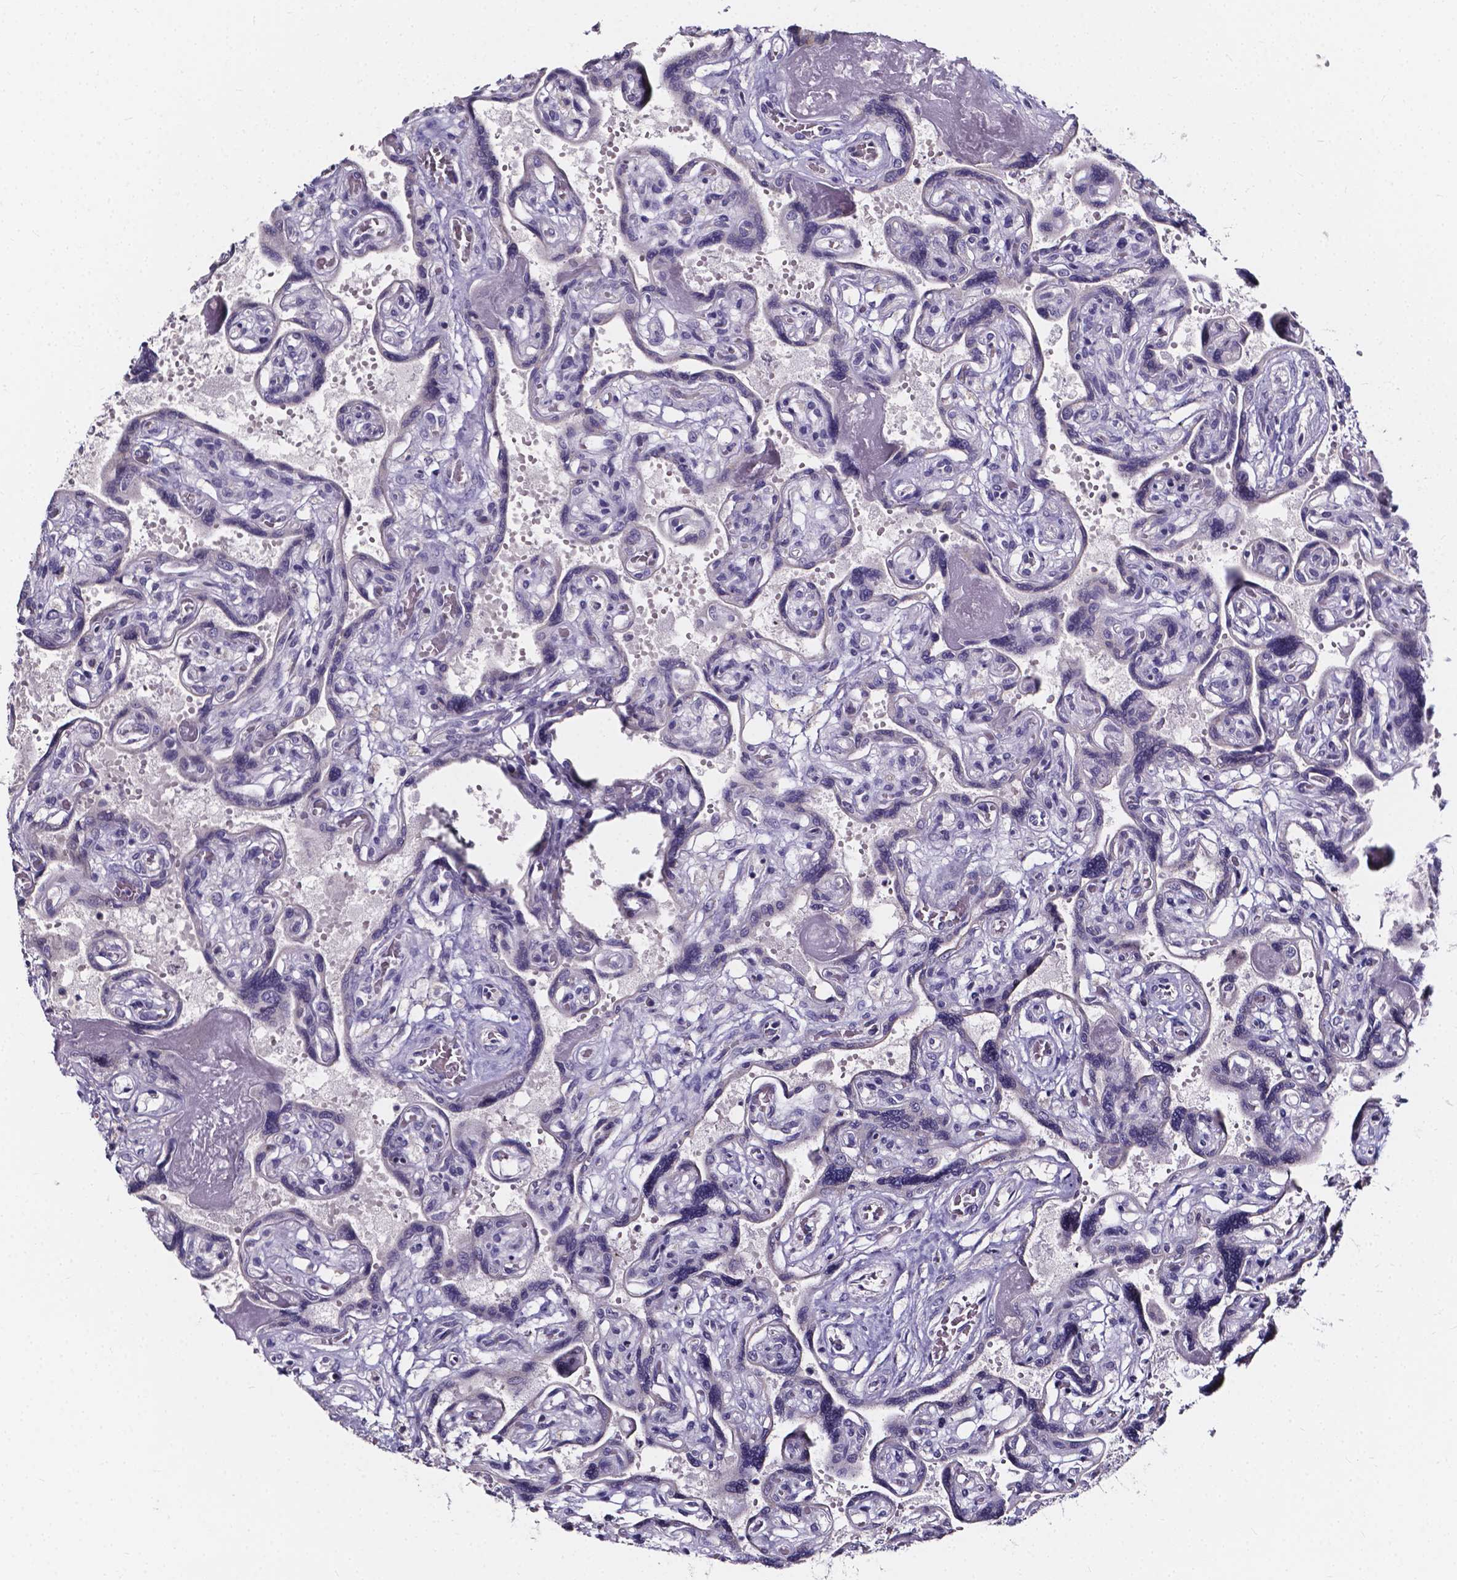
{"staining": {"intensity": "negative", "quantity": "none", "location": "none"}, "tissue": "placenta", "cell_type": "Decidual cells", "image_type": "normal", "snomed": [{"axis": "morphology", "description": "Normal tissue, NOS"}, {"axis": "topography", "description": "Placenta"}], "caption": "High power microscopy image of an IHC photomicrograph of benign placenta, revealing no significant expression in decidual cells.", "gene": "THEMIS", "patient": {"sex": "female", "age": 32}}